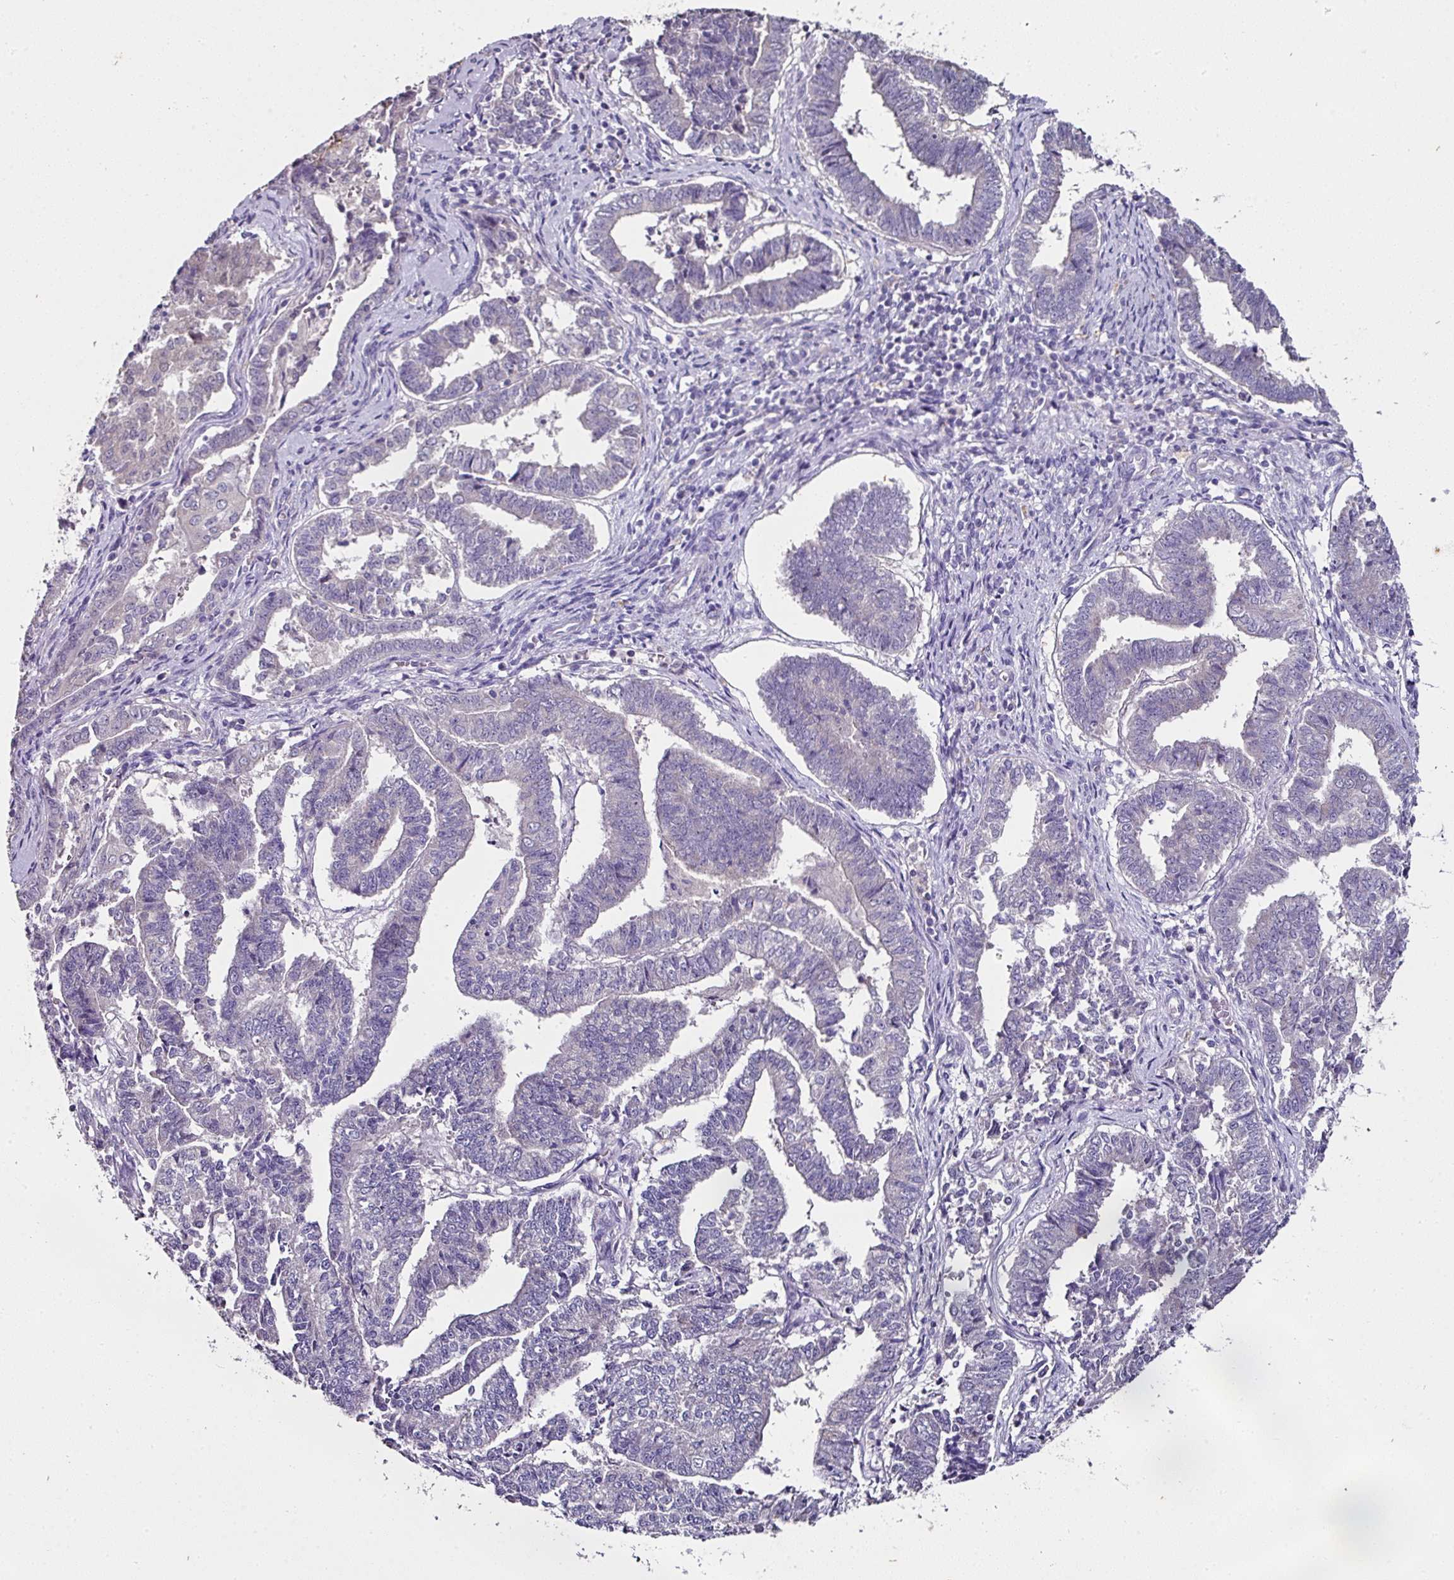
{"staining": {"intensity": "negative", "quantity": "none", "location": "none"}, "tissue": "endometrial cancer", "cell_type": "Tumor cells", "image_type": "cancer", "snomed": [{"axis": "morphology", "description": "Adenocarcinoma, NOS"}, {"axis": "topography", "description": "Endometrium"}], "caption": "Immunohistochemical staining of endometrial adenocarcinoma exhibits no significant staining in tumor cells.", "gene": "SKIC2", "patient": {"sex": "female", "age": 72}}